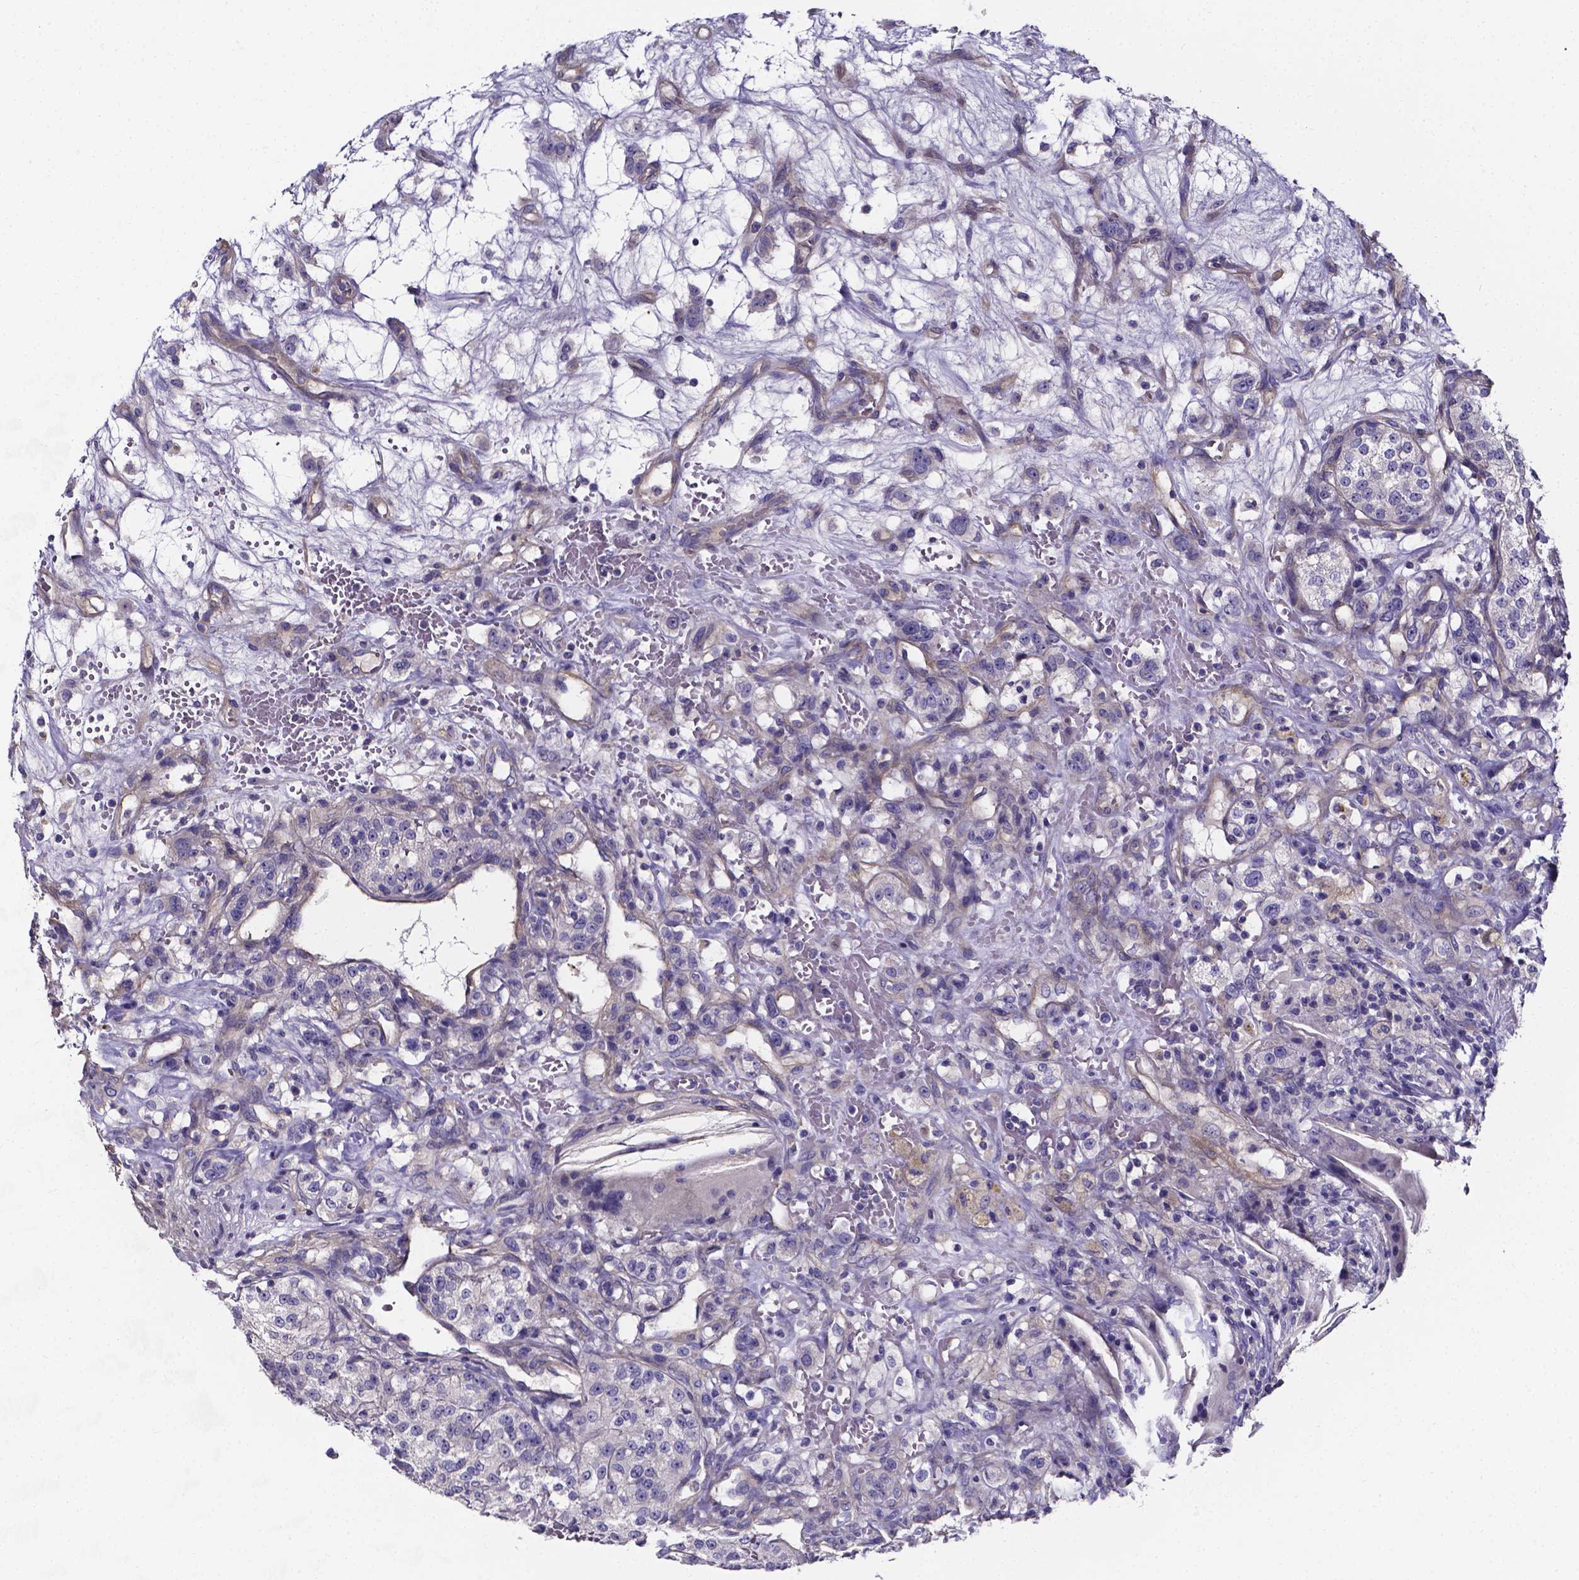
{"staining": {"intensity": "negative", "quantity": "none", "location": "none"}, "tissue": "renal cancer", "cell_type": "Tumor cells", "image_type": "cancer", "snomed": [{"axis": "morphology", "description": "Adenocarcinoma, NOS"}, {"axis": "topography", "description": "Kidney"}], "caption": "Tumor cells are negative for protein expression in human renal adenocarcinoma.", "gene": "CACNG8", "patient": {"sex": "female", "age": 63}}